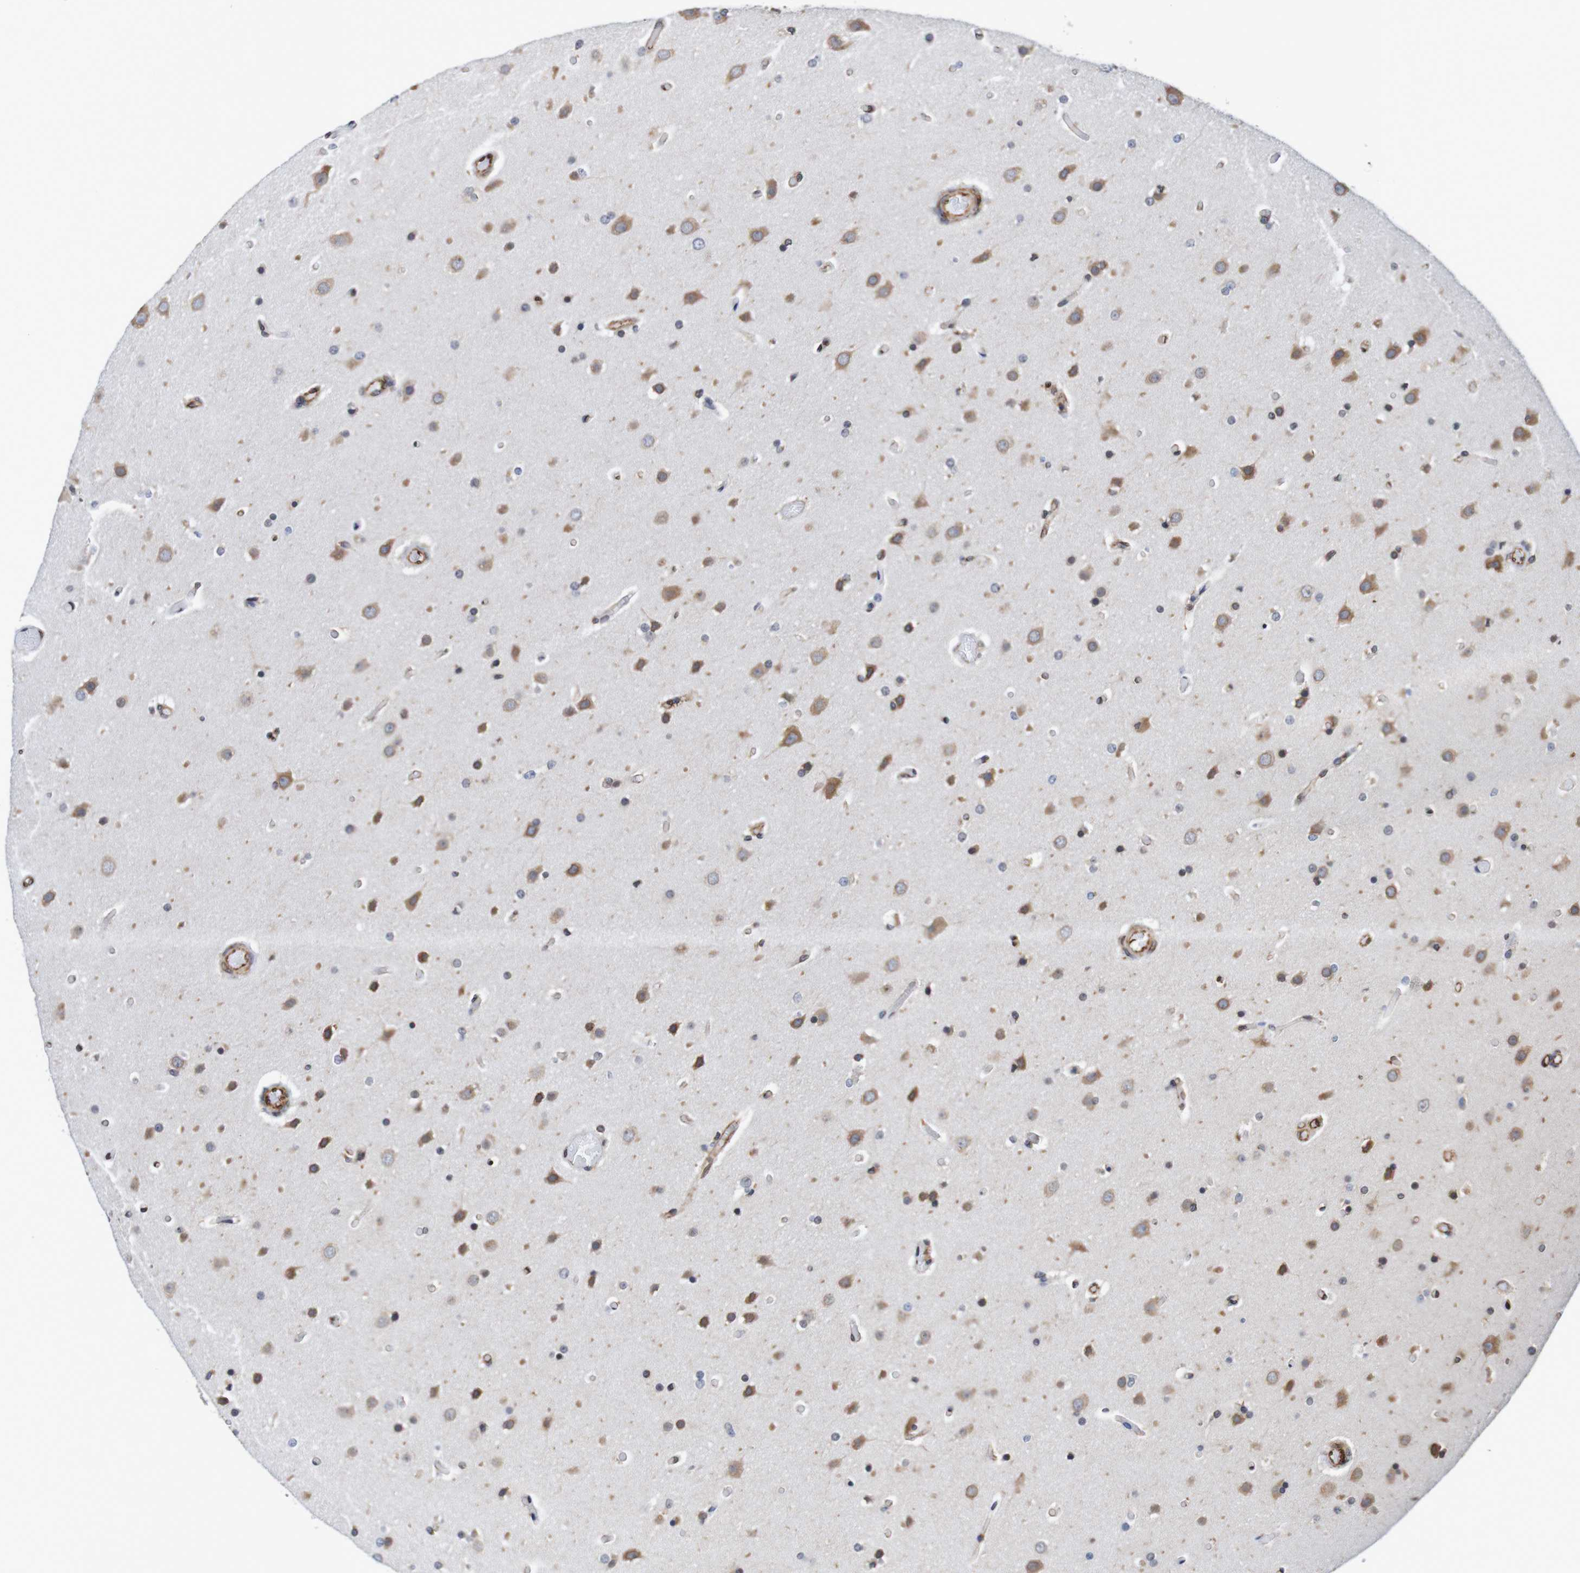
{"staining": {"intensity": "moderate", "quantity": "<25%", "location": "cytoplasmic/membranous"}, "tissue": "glioma", "cell_type": "Tumor cells", "image_type": "cancer", "snomed": [{"axis": "morphology", "description": "Glioma, malignant, High grade"}, {"axis": "topography", "description": "Cerebral cortex"}], "caption": "Tumor cells exhibit low levels of moderate cytoplasmic/membranous staining in about <25% of cells in human glioma. (Brightfield microscopy of DAB IHC at high magnification).", "gene": "TMEM109", "patient": {"sex": "female", "age": 36}}